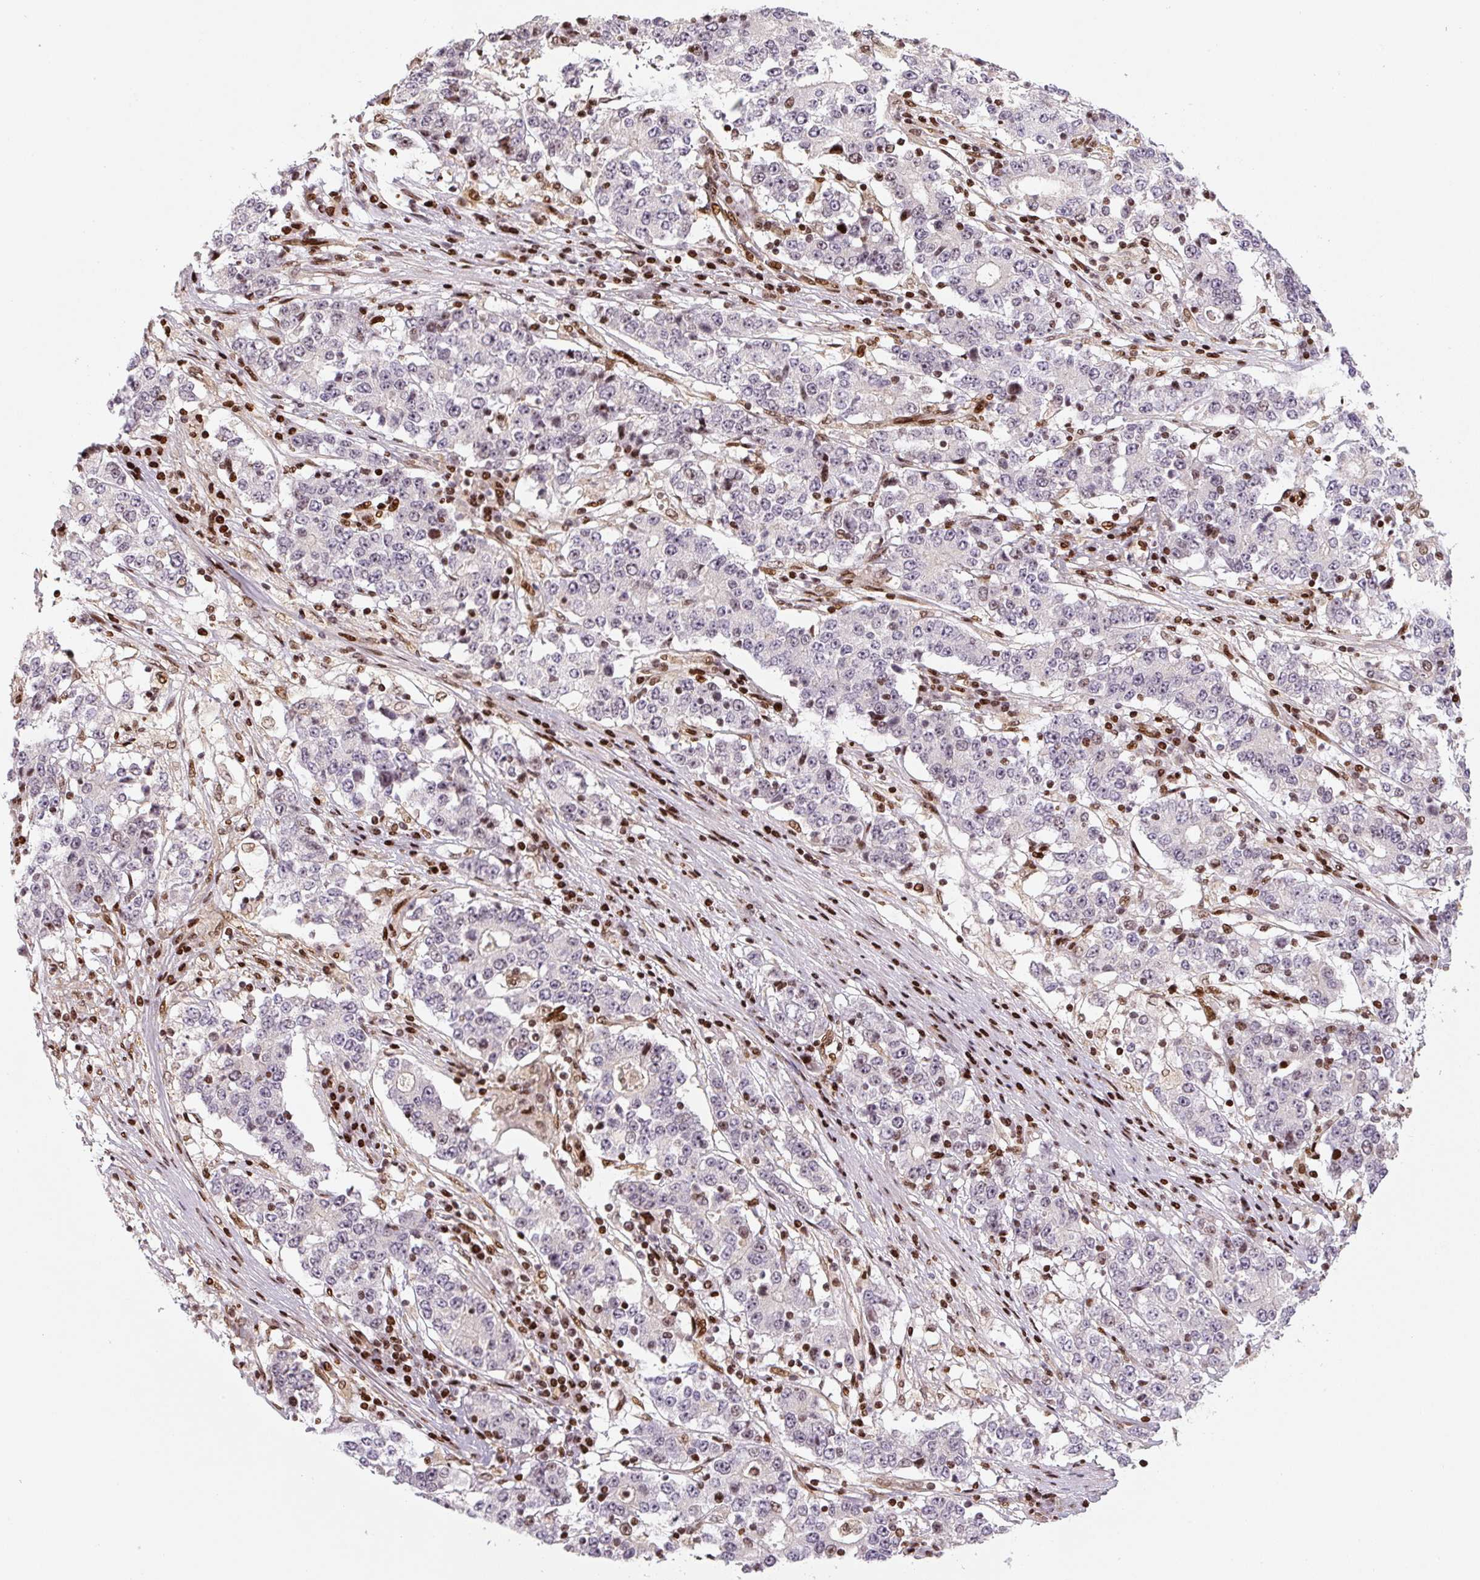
{"staining": {"intensity": "negative", "quantity": "none", "location": "none"}, "tissue": "stomach cancer", "cell_type": "Tumor cells", "image_type": "cancer", "snomed": [{"axis": "morphology", "description": "Adenocarcinoma, NOS"}, {"axis": "topography", "description": "Stomach"}], "caption": "An immunohistochemistry (IHC) micrograph of stomach adenocarcinoma is shown. There is no staining in tumor cells of stomach adenocarcinoma.", "gene": "PYDC2", "patient": {"sex": "male", "age": 59}}